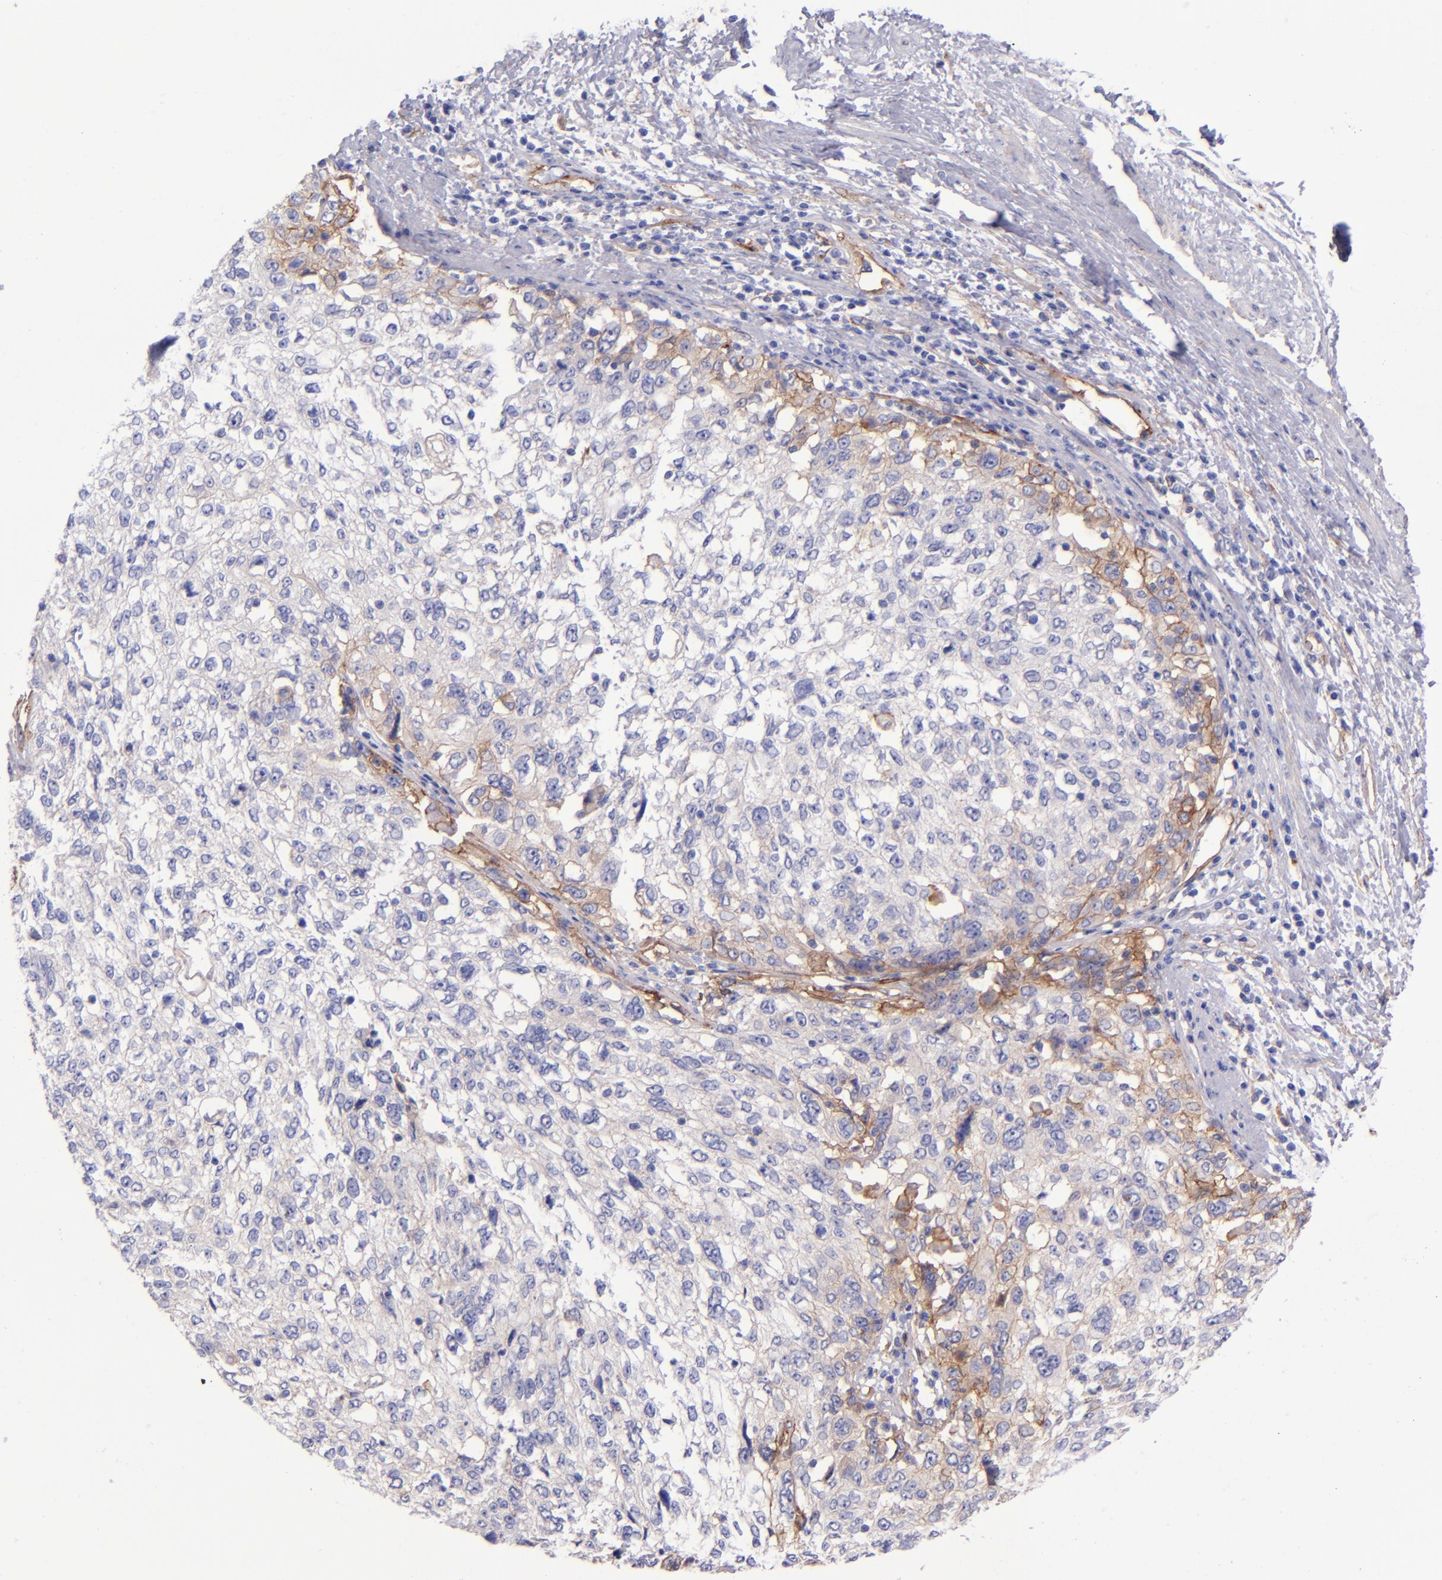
{"staining": {"intensity": "moderate", "quantity": "<25%", "location": "cytoplasmic/membranous"}, "tissue": "cervical cancer", "cell_type": "Tumor cells", "image_type": "cancer", "snomed": [{"axis": "morphology", "description": "Squamous cell carcinoma, NOS"}, {"axis": "topography", "description": "Cervix"}], "caption": "Squamous cell carcinoma (cervical) stained with a protein marker demonstrates moderate staining in tumor cells.", "gene": "ITGAV", "patient": {"sex": "female", "age": 57}}